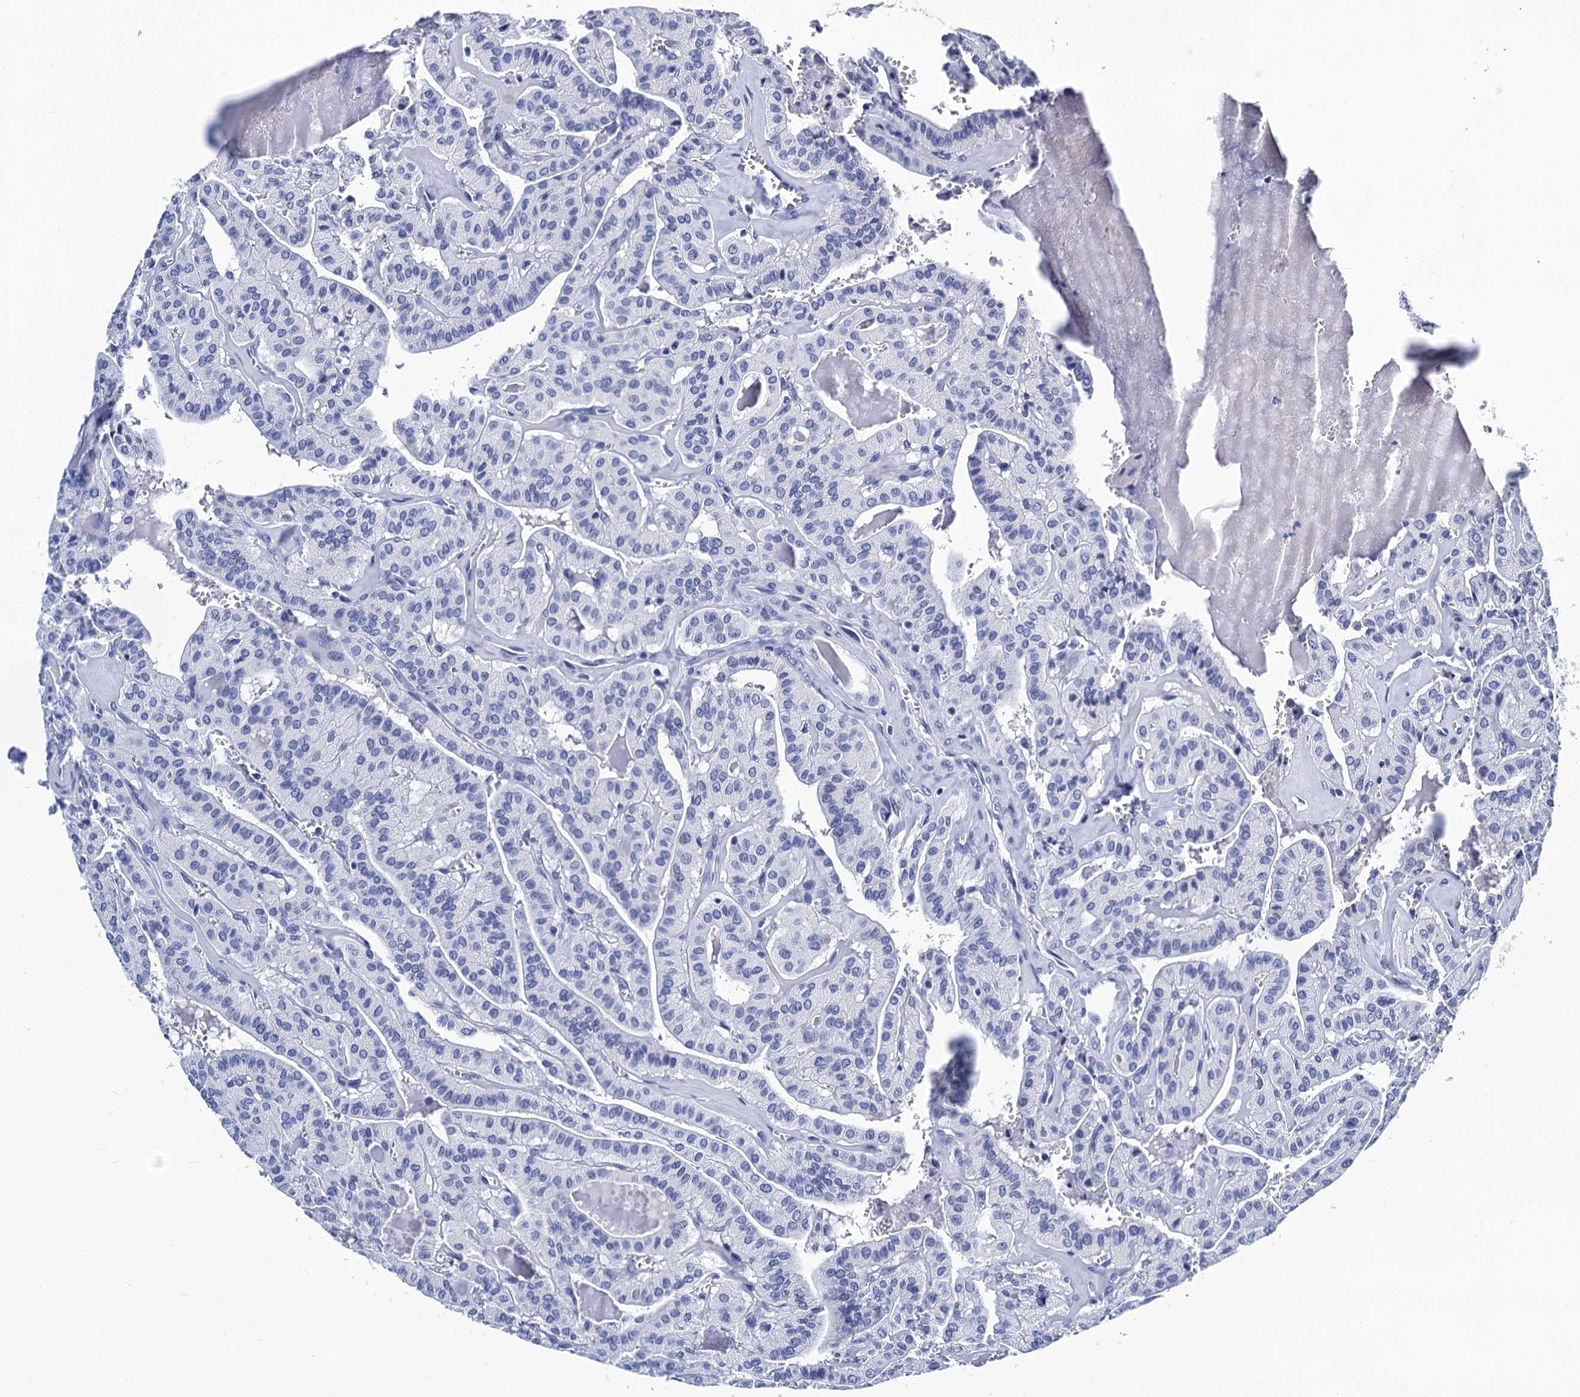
{"staining": {"intensity": "negative", "quantity": "none", "location": "none"}, "tissue": "thyroid cancer", "cell_type": "Tumor cells", "image_type": "cancer", "snomed": [{"axis": "morphology", "description": "Papillary adenocarcinoma, NOS"}, {"axis": "topography", "description": "Thyroid gland"}], "caption": "Immunohistochemical staining of thyroid papillary adenocarcinoma displays no significant positivity in tumor cells.", "gene": "LRRC30", "patient": {"sex": "male", "age": 52}}